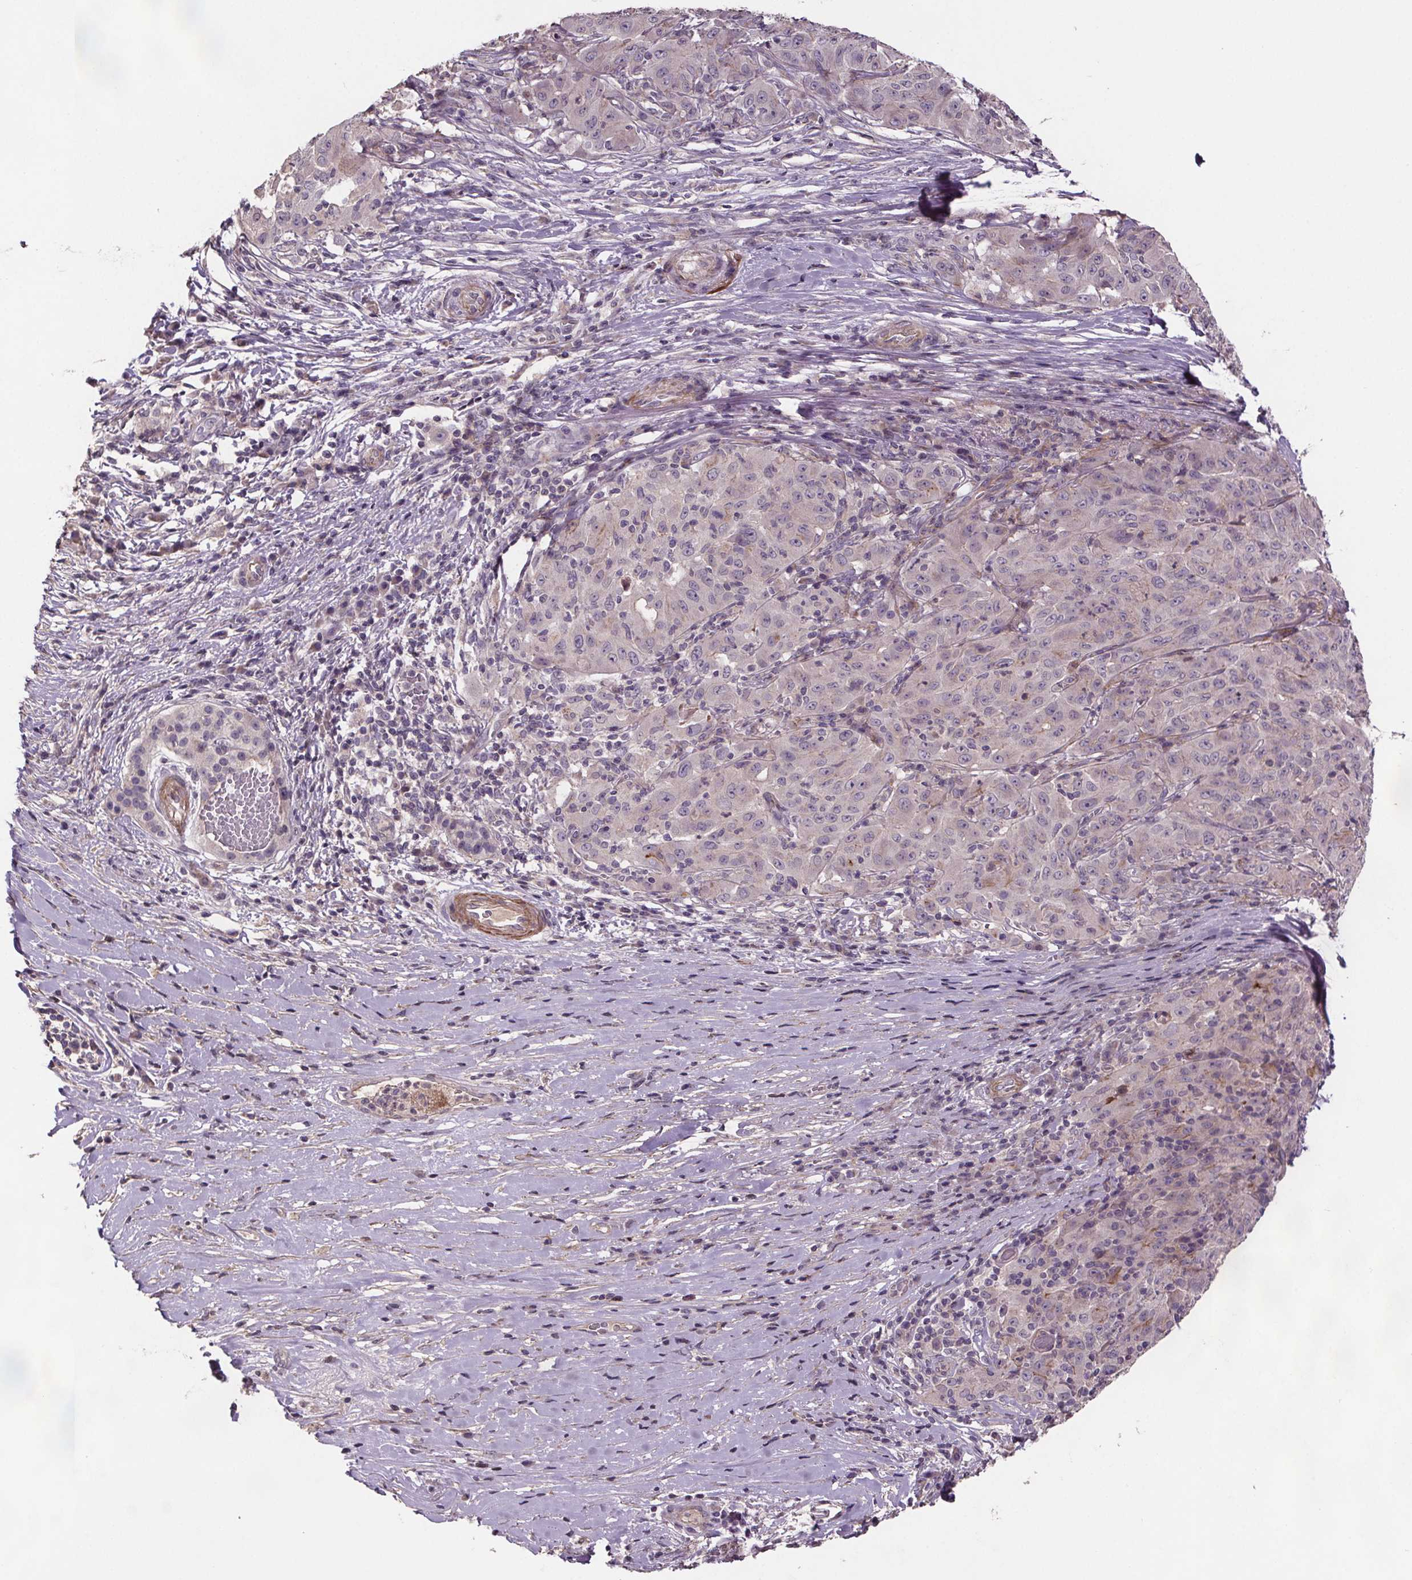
{"staining": {"intensity": "negative", "quantity": "none", "location": "none"}, "tissue": "pancreatic cancer", "cell_type": "Tumor cells", "image_type": "cancer", "snomed": [{"axis": "morphology", "description": "Adenocarcinoma, NOS"}, {"axis": "topography", "description": "Pancreas"}], "caption": "Micrograph shows no significant protein expression in tumor cells of pancreatic cancer. The staining was performed using DAB (3,3'-diaminobenzidine) to visualize the protein expression in brown, while the nuclei were stained in blue with hematoxylin (Magnification: 20x).", "gene": "CLN3", "patient": {"sex": "male", "age": 63}}